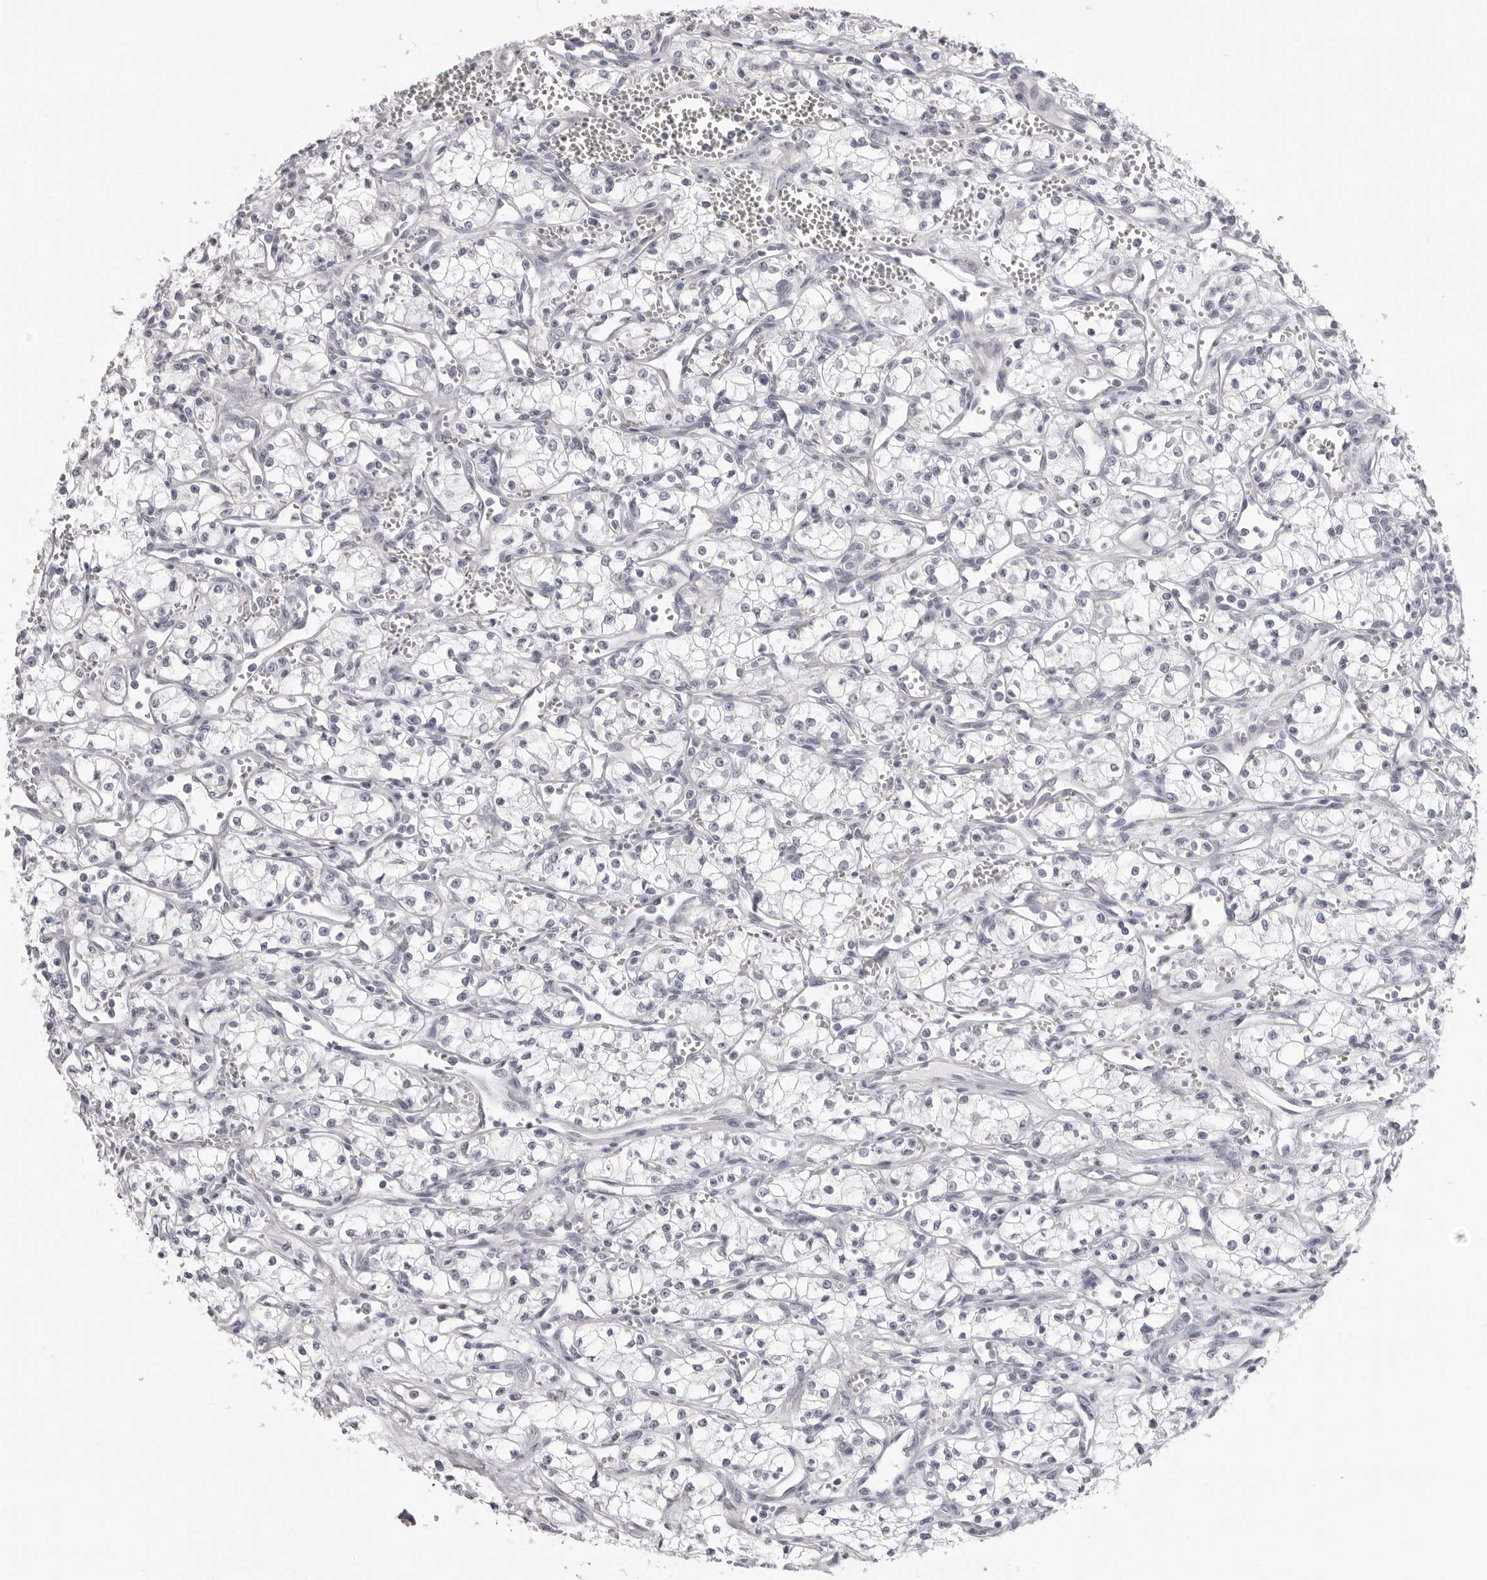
{"staining": {"intensity": "negative", "quantity": "none", "location": "none"}, "tissue": "renal cancer", "cell_type": "Tumor cells", "image_type": "cancer", "snomed": [{"axis": "morphology", "description": "Adenocarcinoma, NOS"}, {"axis": "topography", "description": "Kidney"}], "caption": "The IHC micrograph has no significant expression in tumor cells of renal adenocarcinoma tissue.", "gene": "DNALI1", "patient": {"sex": "male", "age": 59}}